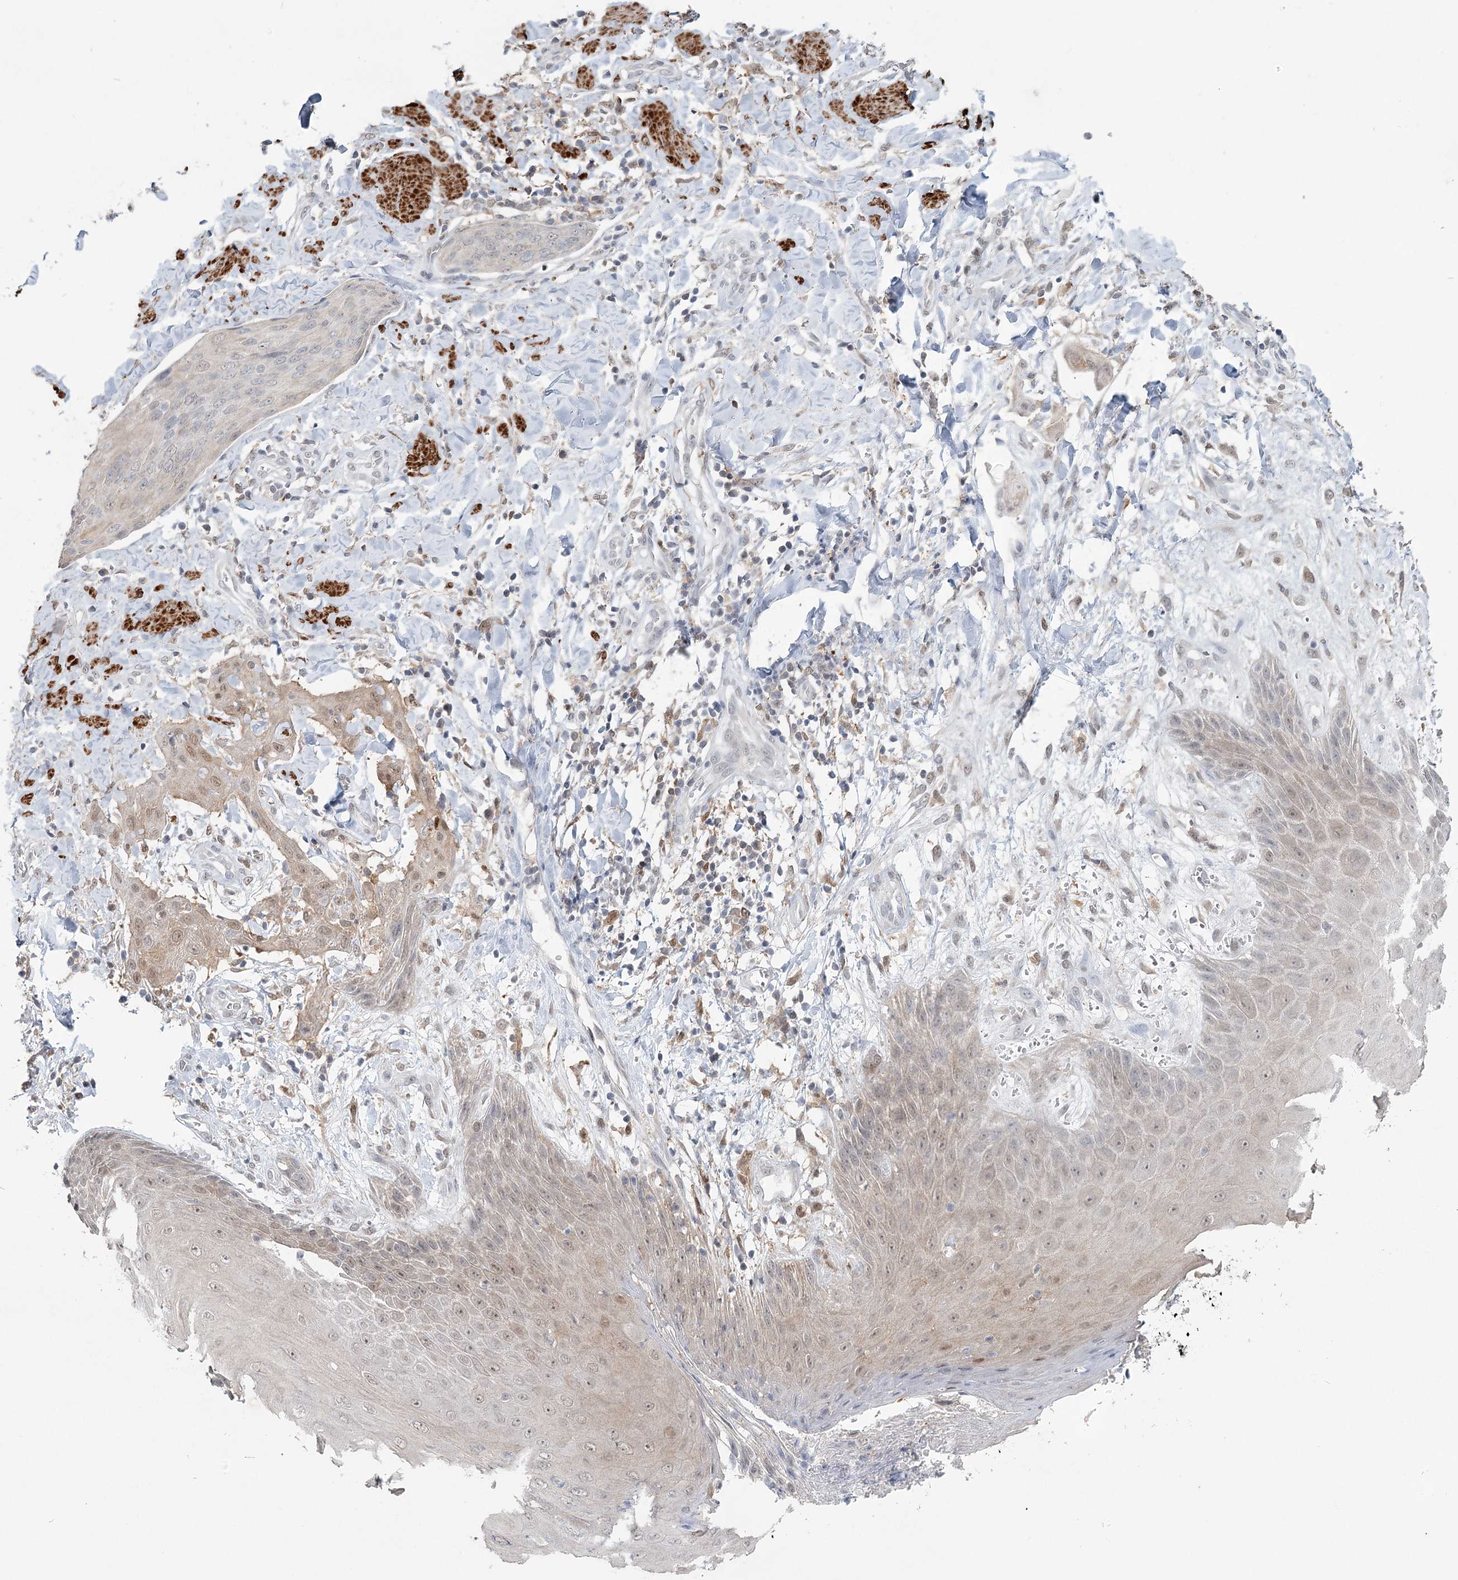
{"staining": {"intensity": "negative", "quantity": "none", "location": "none"}, "tissue": "skin cancer", "cell_type": "Tumor cells", "image_type": "cancer", "snomed": [{"axis": "morphology", "description": "Squamous cell carcinoma, NOS"}, {"axis": "topography", "description": "Skin"}, {"axis": "topography", "description": "Vulva"}], "caption": "Human squamous cell carcinoma (skin) stained for a protein using immunohistochemistry displays no positivity in tumor cells.", "gene": "TMEM70", "patient": {"sex": "female", "age": 85}}